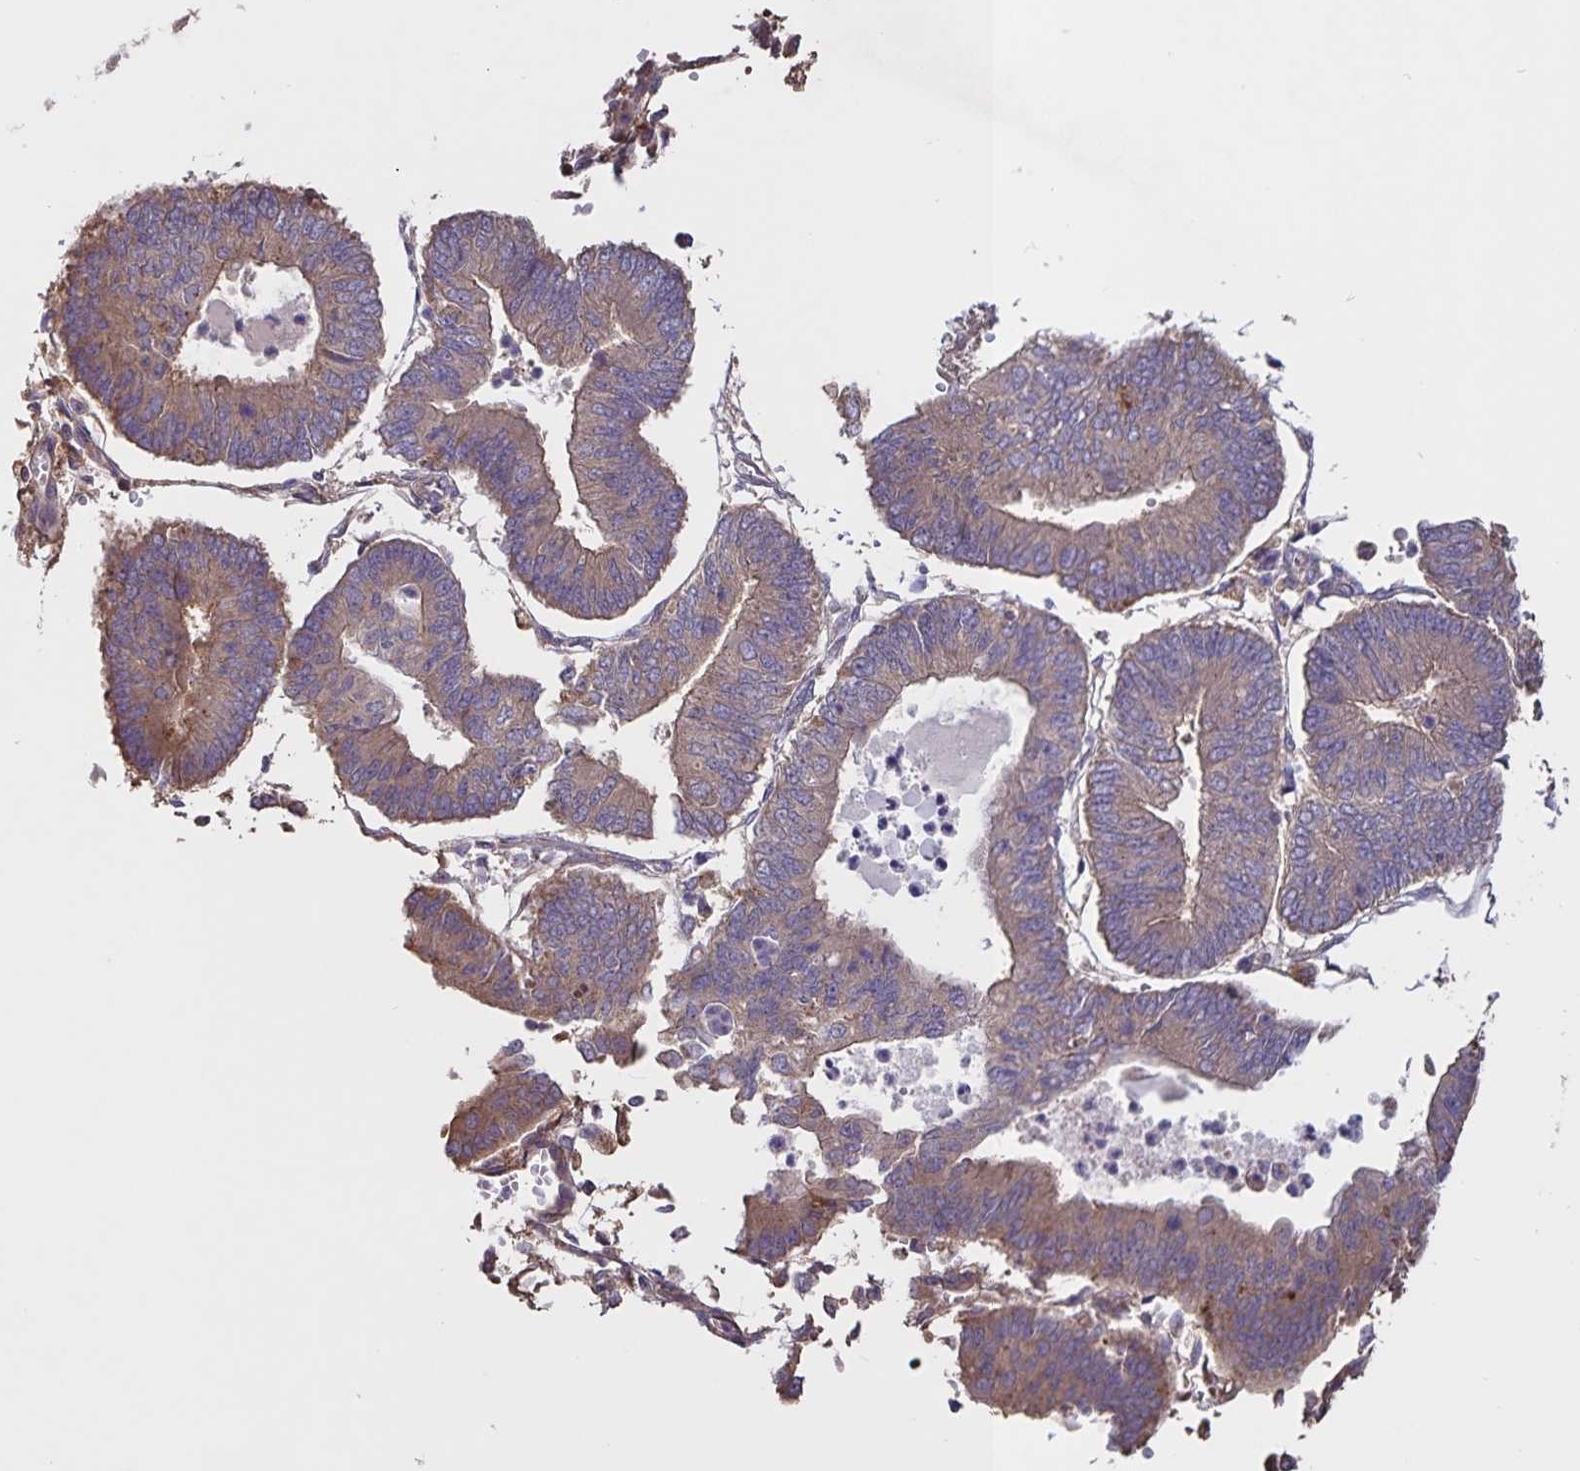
{"staining": {"intensity": "weak", "quantity": ">75%", "location": "cytoplasmic/membranous"}, "tissue": "endometrial cancer", "cell_type": "Tumor cells", "image_type": "cancer", "snomed": [{"axis": "morphology", "description": "Adenocarcinoma, NOS"}, {"axis": "topography", "description": "Endometrium"}], "caption": "This micrograph displays immunohistochemistry (IHC) staining of human adenocarcinoma (endometrial), with low weak cytoplasmic/membranous positivity in approximately >75% of tumor cells.", "gene": "FBXL16", "patient": {"sex": "female", "age": 65}}